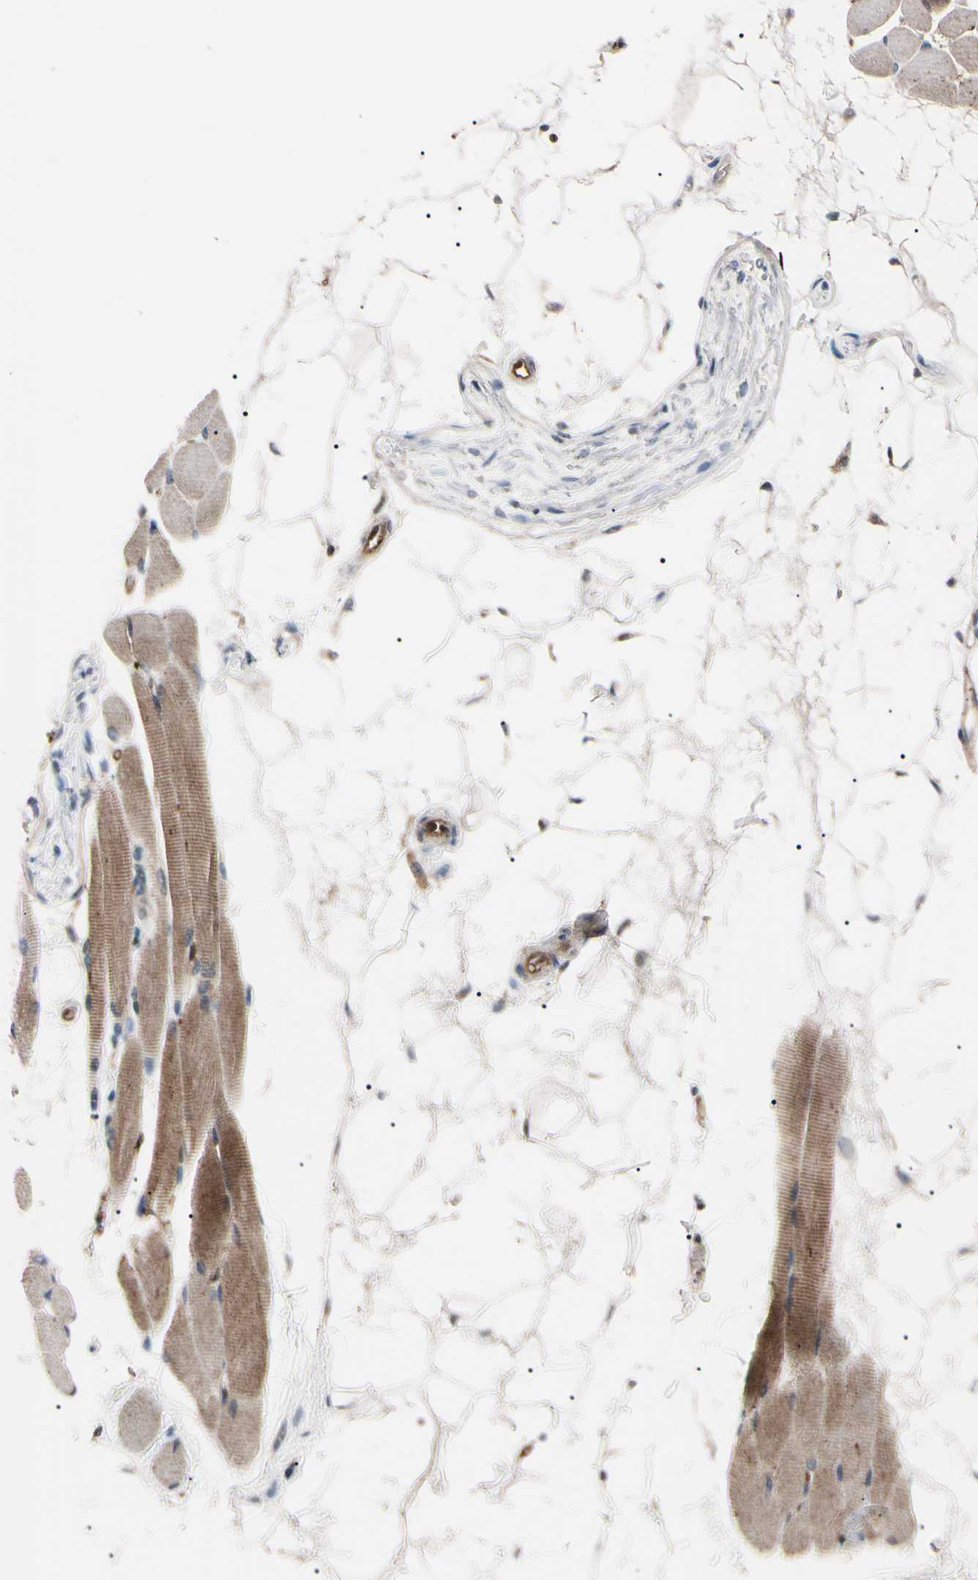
{"staining": {"intensity": "moderate", "quantity": "25%-75%", "location": "cytoplasmic/membranous"}, "tissue": "skeletal muscle", "cell_type": "Myocytes", "image_type": "normal", "snomed": [{"axis": "morphology", "description": "Normal tissue, NOS"}, {"axis": "topography", "description": "Skeletal muscle"}, {"axis": "topography", "description": "Oral tissue"}, {"axis": "topography", "description": "Peripheral nerve tissue"}], "caption": "Protein expression by immunohistochemistry exhibits moderate cytoplasmic/membranous staining in about 25%-75% of myocytes in unremarkable skeletal muscle.", "gene": "TRAF5", "patient": {"sex": "female", "age": 84}}